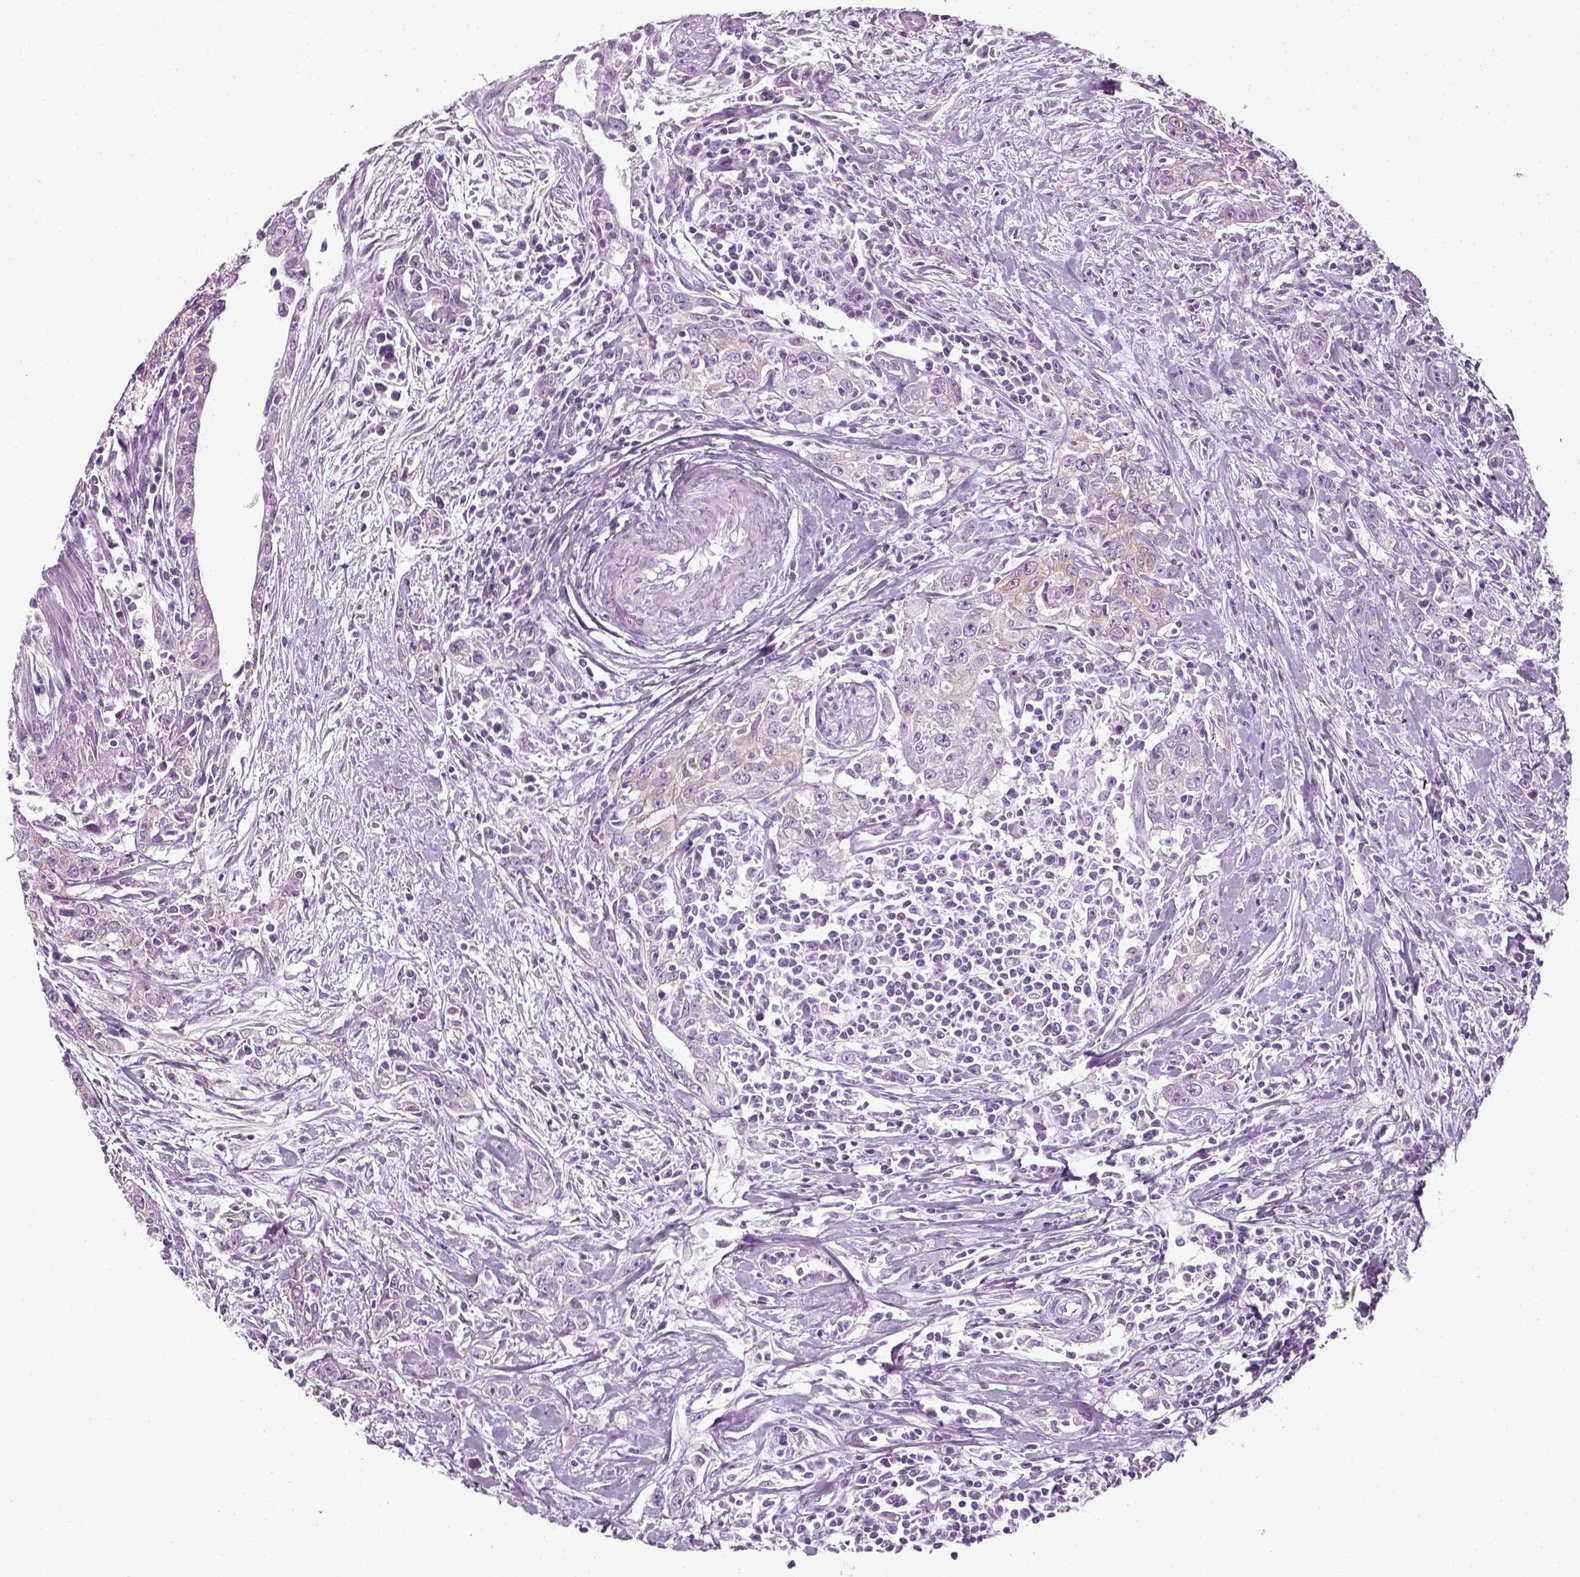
{"staining": {"intensity": "negative", "quantity": "none", "location": "none"}, "tissue": "urothelial cancer", "cell_type": "Tumor cells", "image_type": "cancer", "snomed": [{"axis": "morphology", "description": "Urothelial carcinoma, High grade"}, {"axis": "topography", "description": "Urinary bladder"}], "caption": "Immunohistochemical staining of urothelial cancer reveals no significant staining in tumor cells.", "gene": "KRT75", "patient": {"sex": "male", "age": 83}}